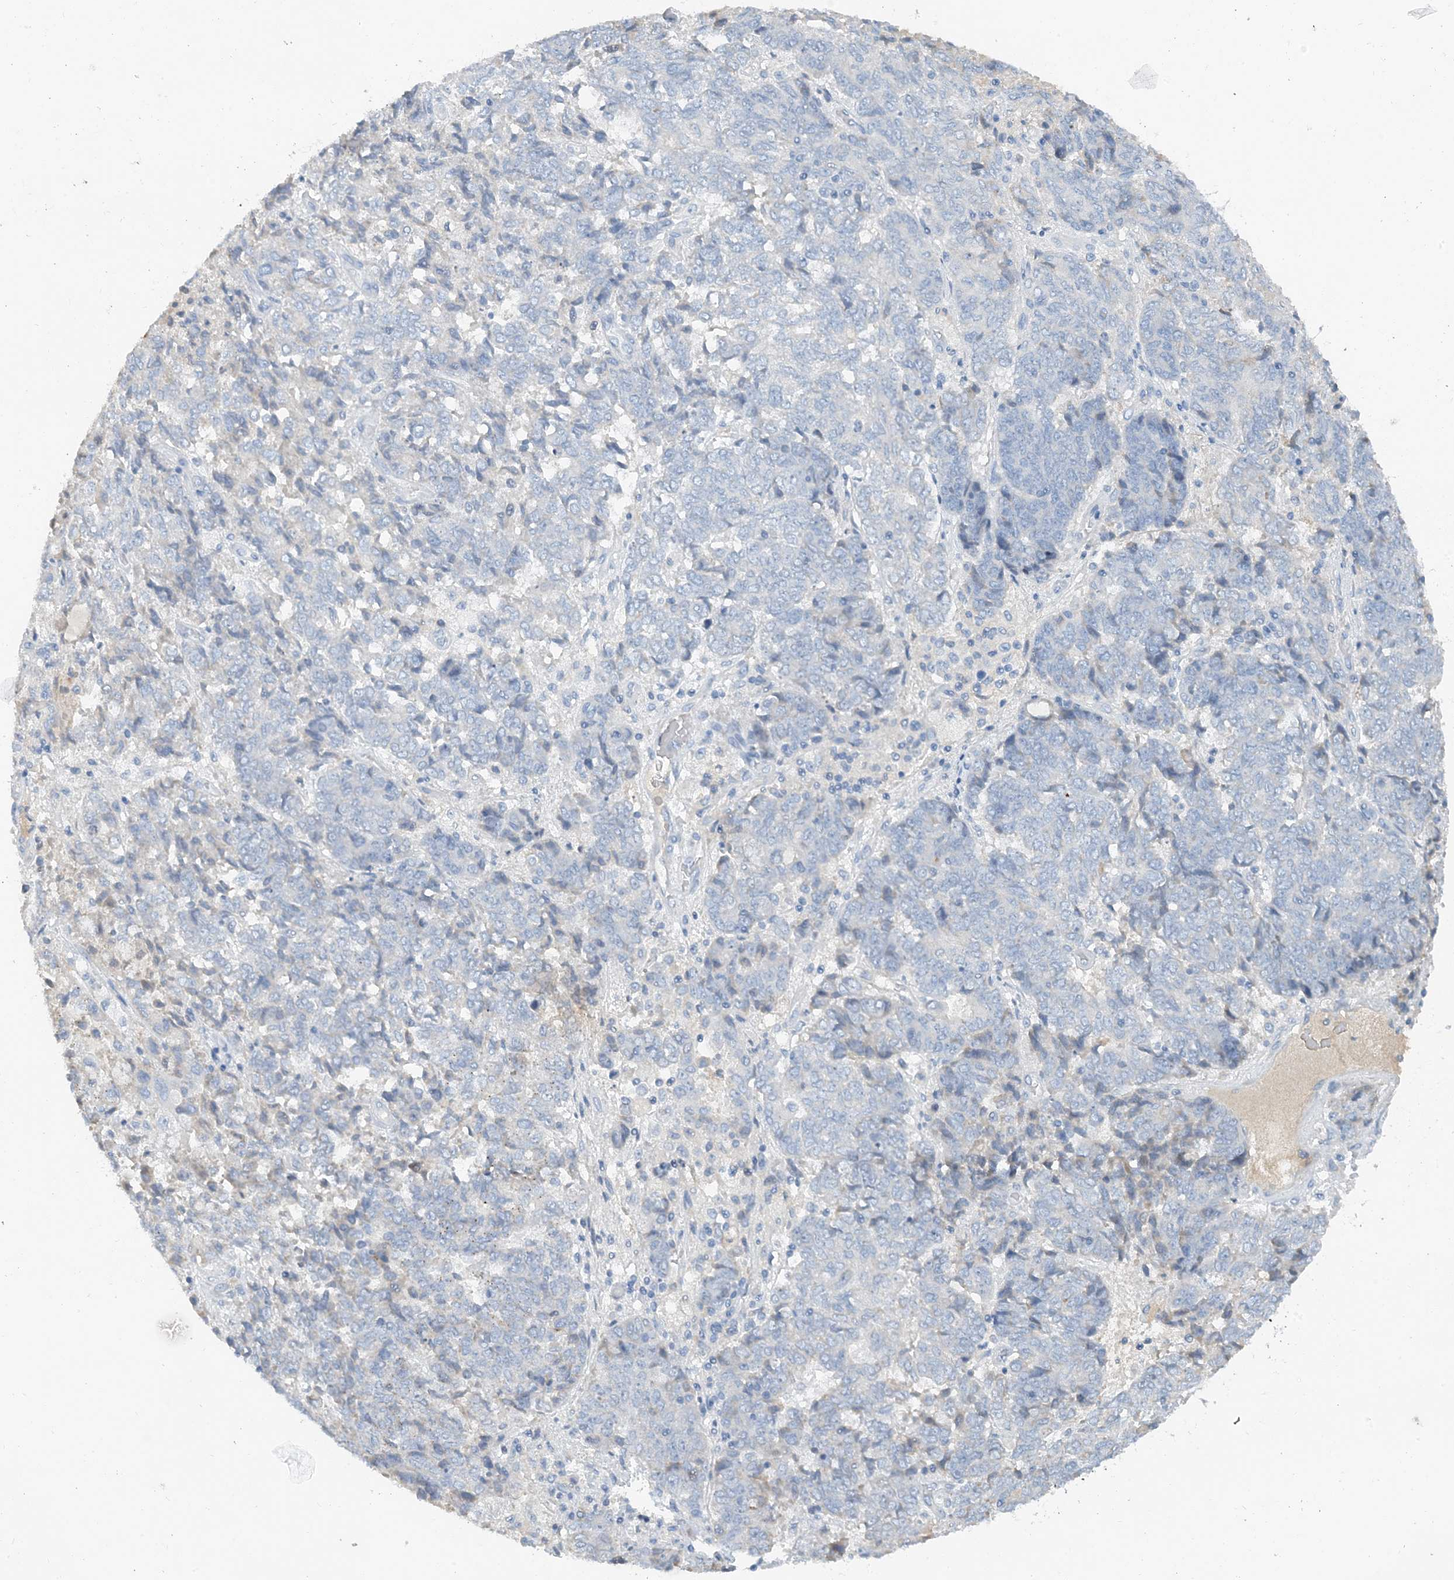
{"staining": {"intensity": "negative", "quantity": "none", "location": "none"}, "tissue": "endometrial cancer", "cell_type": "Tumor cells", "image_type": "cancer", "snomed": [{"axis": "morphology", "description": "Adenocarcinoma, NOS"}, {"axis": "topography", "description": "Endometrium"}], "caption": "Tumor cells are negative for protein expression in human endometrial adenocarcinoma.", "gene": "CTRL", "patient": {"sex": "female", "age": 80}}